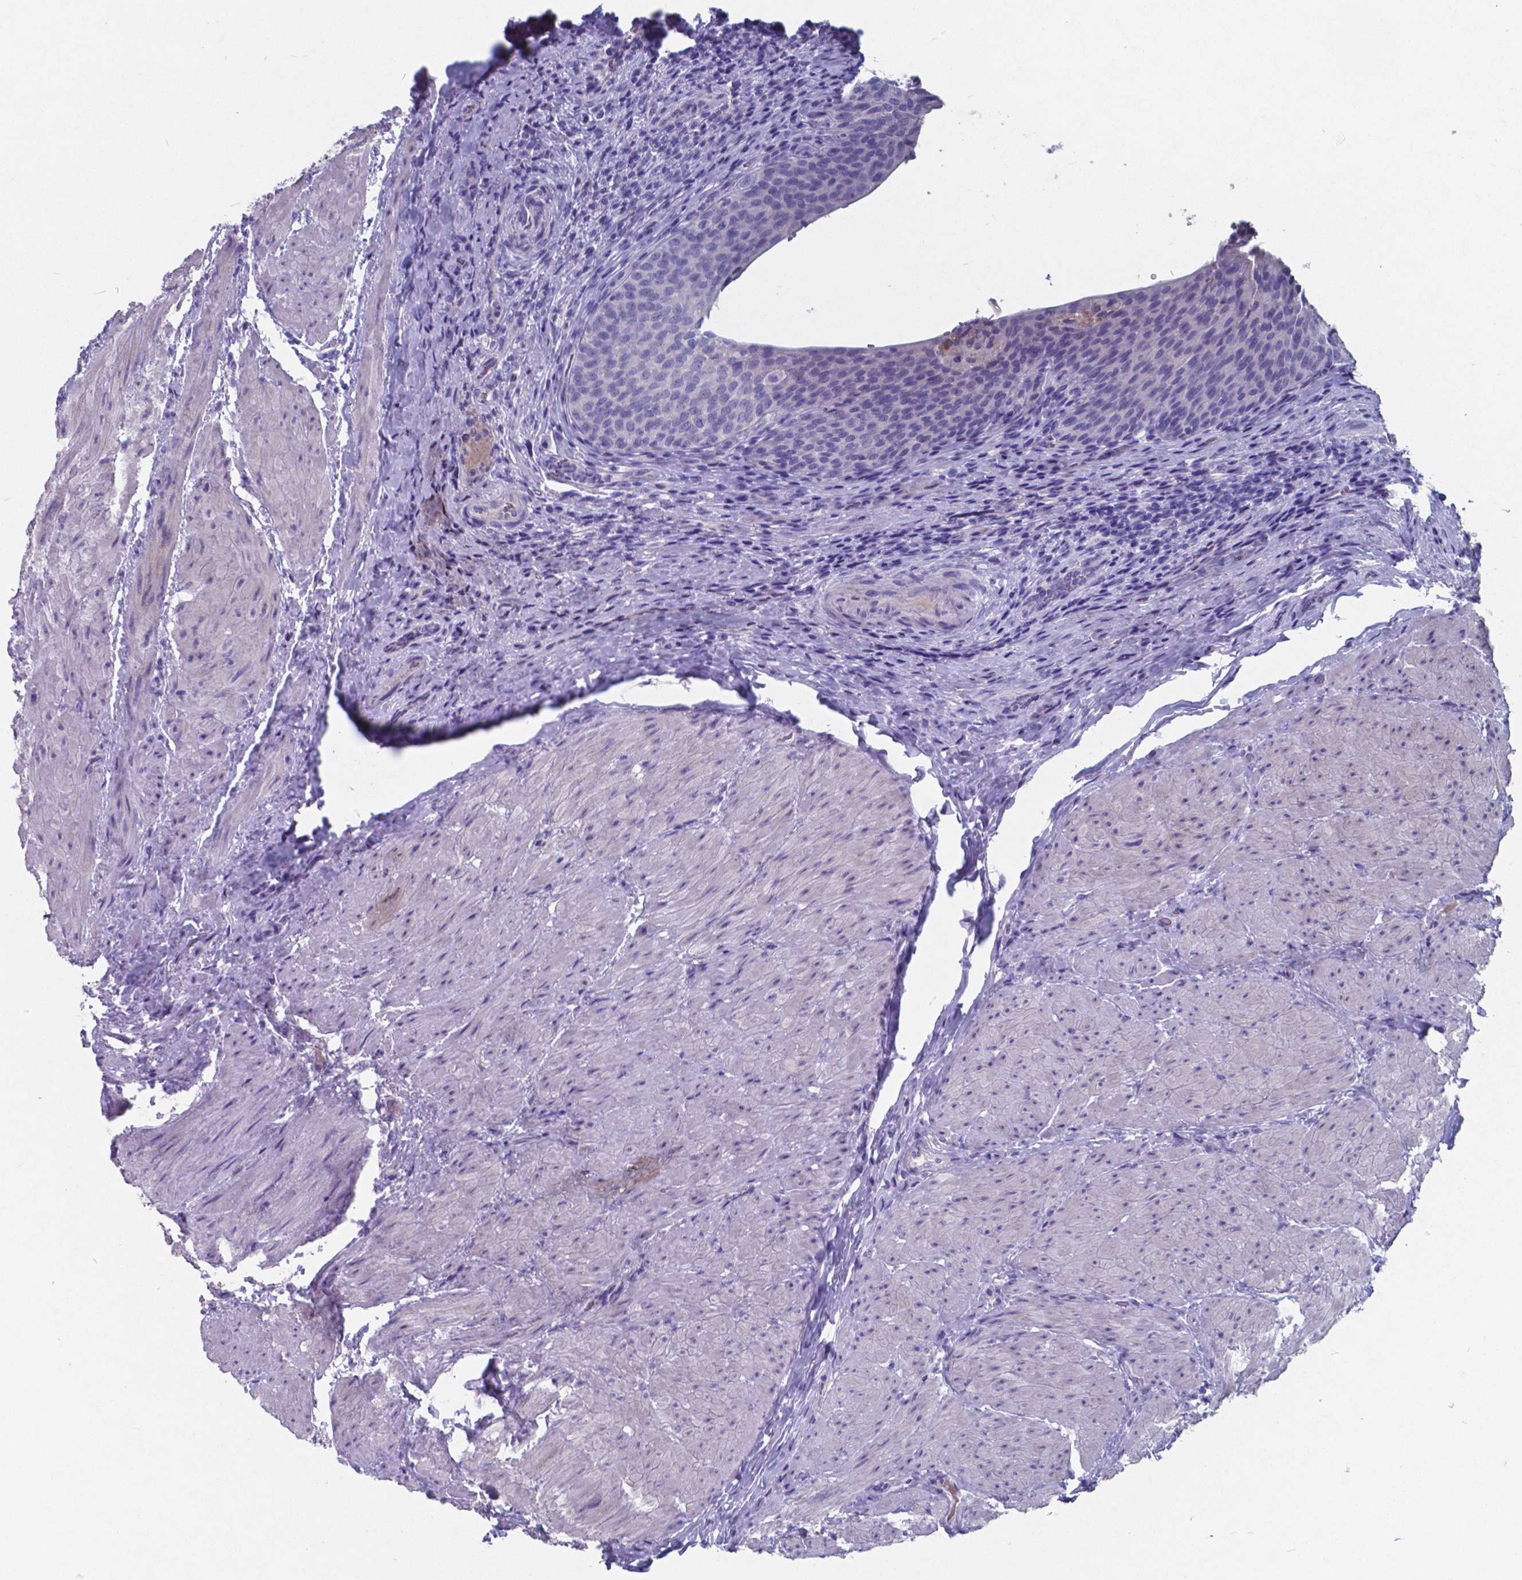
{"staining": {"intensity": "negative", "quantity": "none", "location": "none"}, "tissue": "urinary bladder", "cell_type": "Urothelial cells", "image_type": "normal", "snomed": [{"axis": "morphology", "description": "Normal tissue, NOS"}, {"axis": "topography", "description": "Urinary bladder"}, {"axis": "topography", "description": "Peripheral nerve tissue"}], "caption": "Immunohistochemistry of normal human urinary bladder exhibits no expression in urothelial cells. (DAB (3,3'-diaminobenzidine) immunohistochemistry (IHC) visualized using brightfield microscopy, high magnification).", "gene": "TTR", "patient": {"sex": "male", "age": 66}}